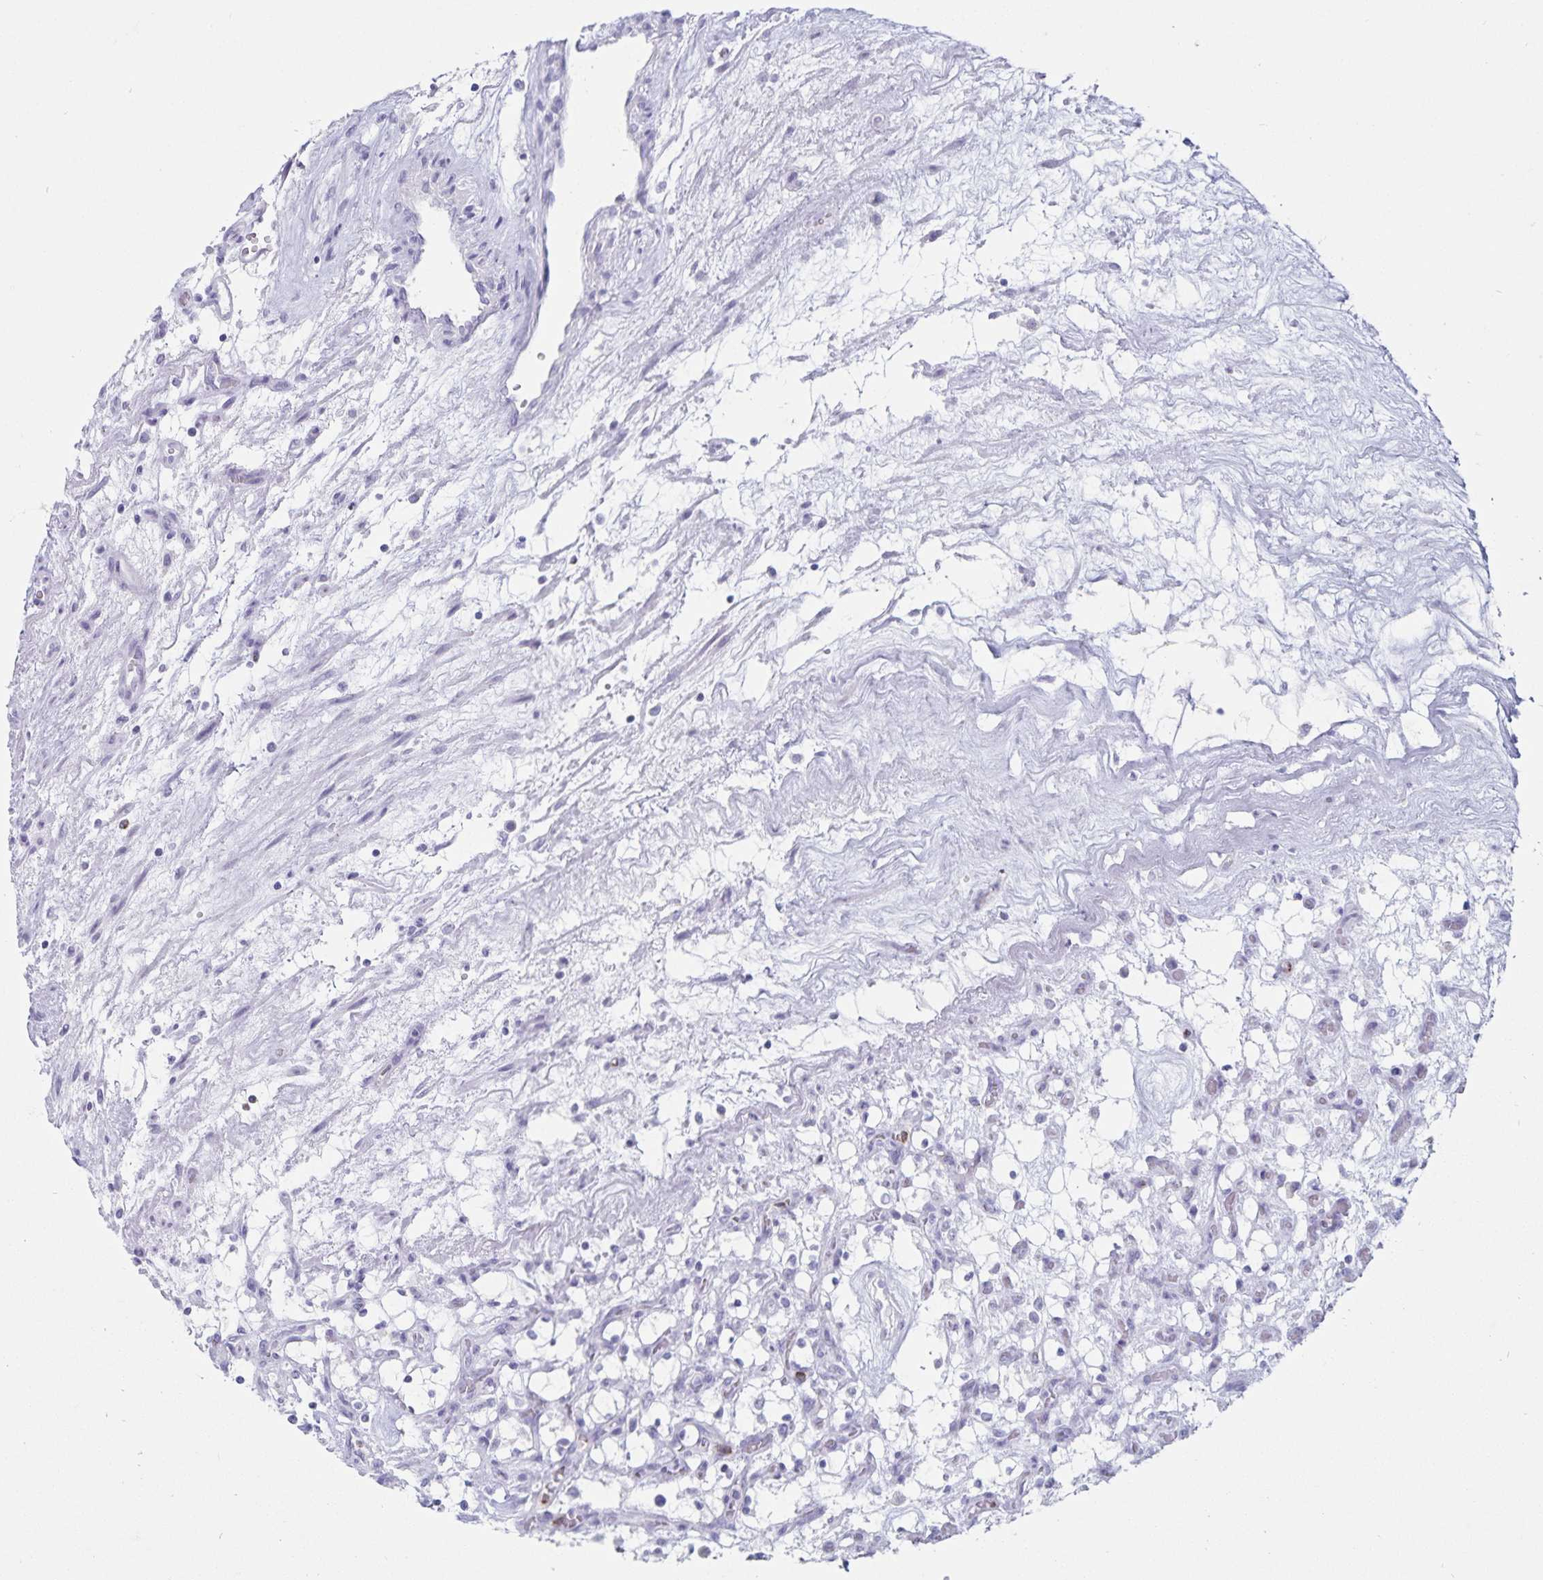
{"staining": {"intensity": "negative", "quantity": "none", "location": "none"}, "tissue": "renal cancer", "cell_type": "Tumor cells", "image_type": "cancer", "snomed": [{"axis": "morphology", "description": "Adenocarcinoma, NOS"}, {"axis": "topography", "description": "Kidney"}], "caption": "Tumor cells are negative for protein expression in human renal cancer (adenocarcinoma). The staining was performed using DAB (3,3'-diaminobenzidine) to visualize the protein expression in brown, while the nuclei were stained in blue with hematoxylin (Magnification: 20x).", "gene": "GNLY", "patient": {"sex": "female", "age": 69}}